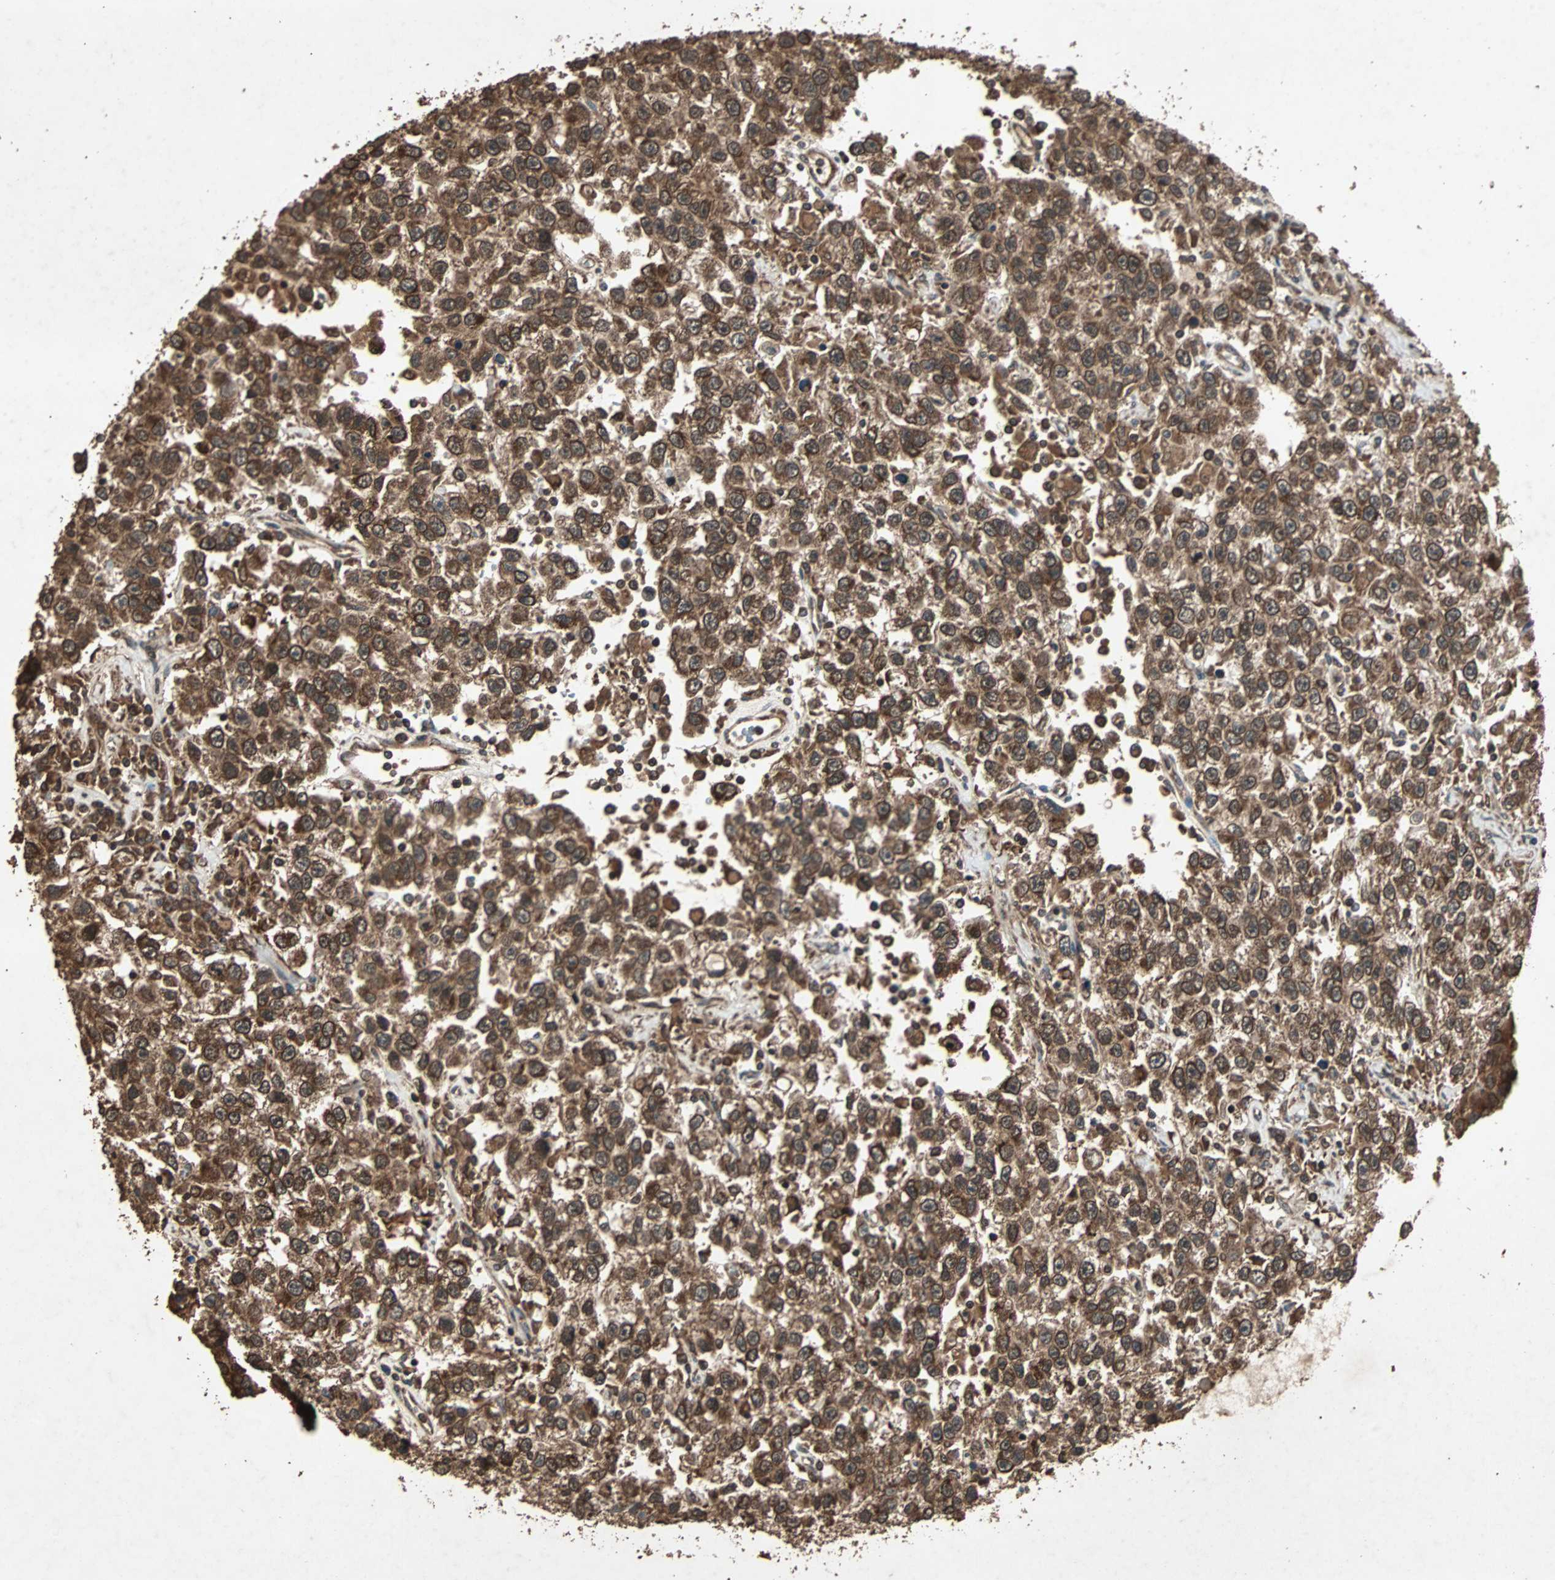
{"staining": {"intensity": "strong", "quantity": ">75%", "location": "cytoplasmic/membranous"}, "tissue": "testis cancer", "cell_type": "Tumor cells", "image_type": "cancer", "snomed": [{"axis": "morphology", "description": "Seminoma, NOS"}, {"axis": "topography", "description": "Testis"}], "caption": "Seminoma (testis) stained with a protein marker displays strong staining in tumor cells.", "gene": "LAMTOR5", "patient": {"sex": "male", "age": 41}}